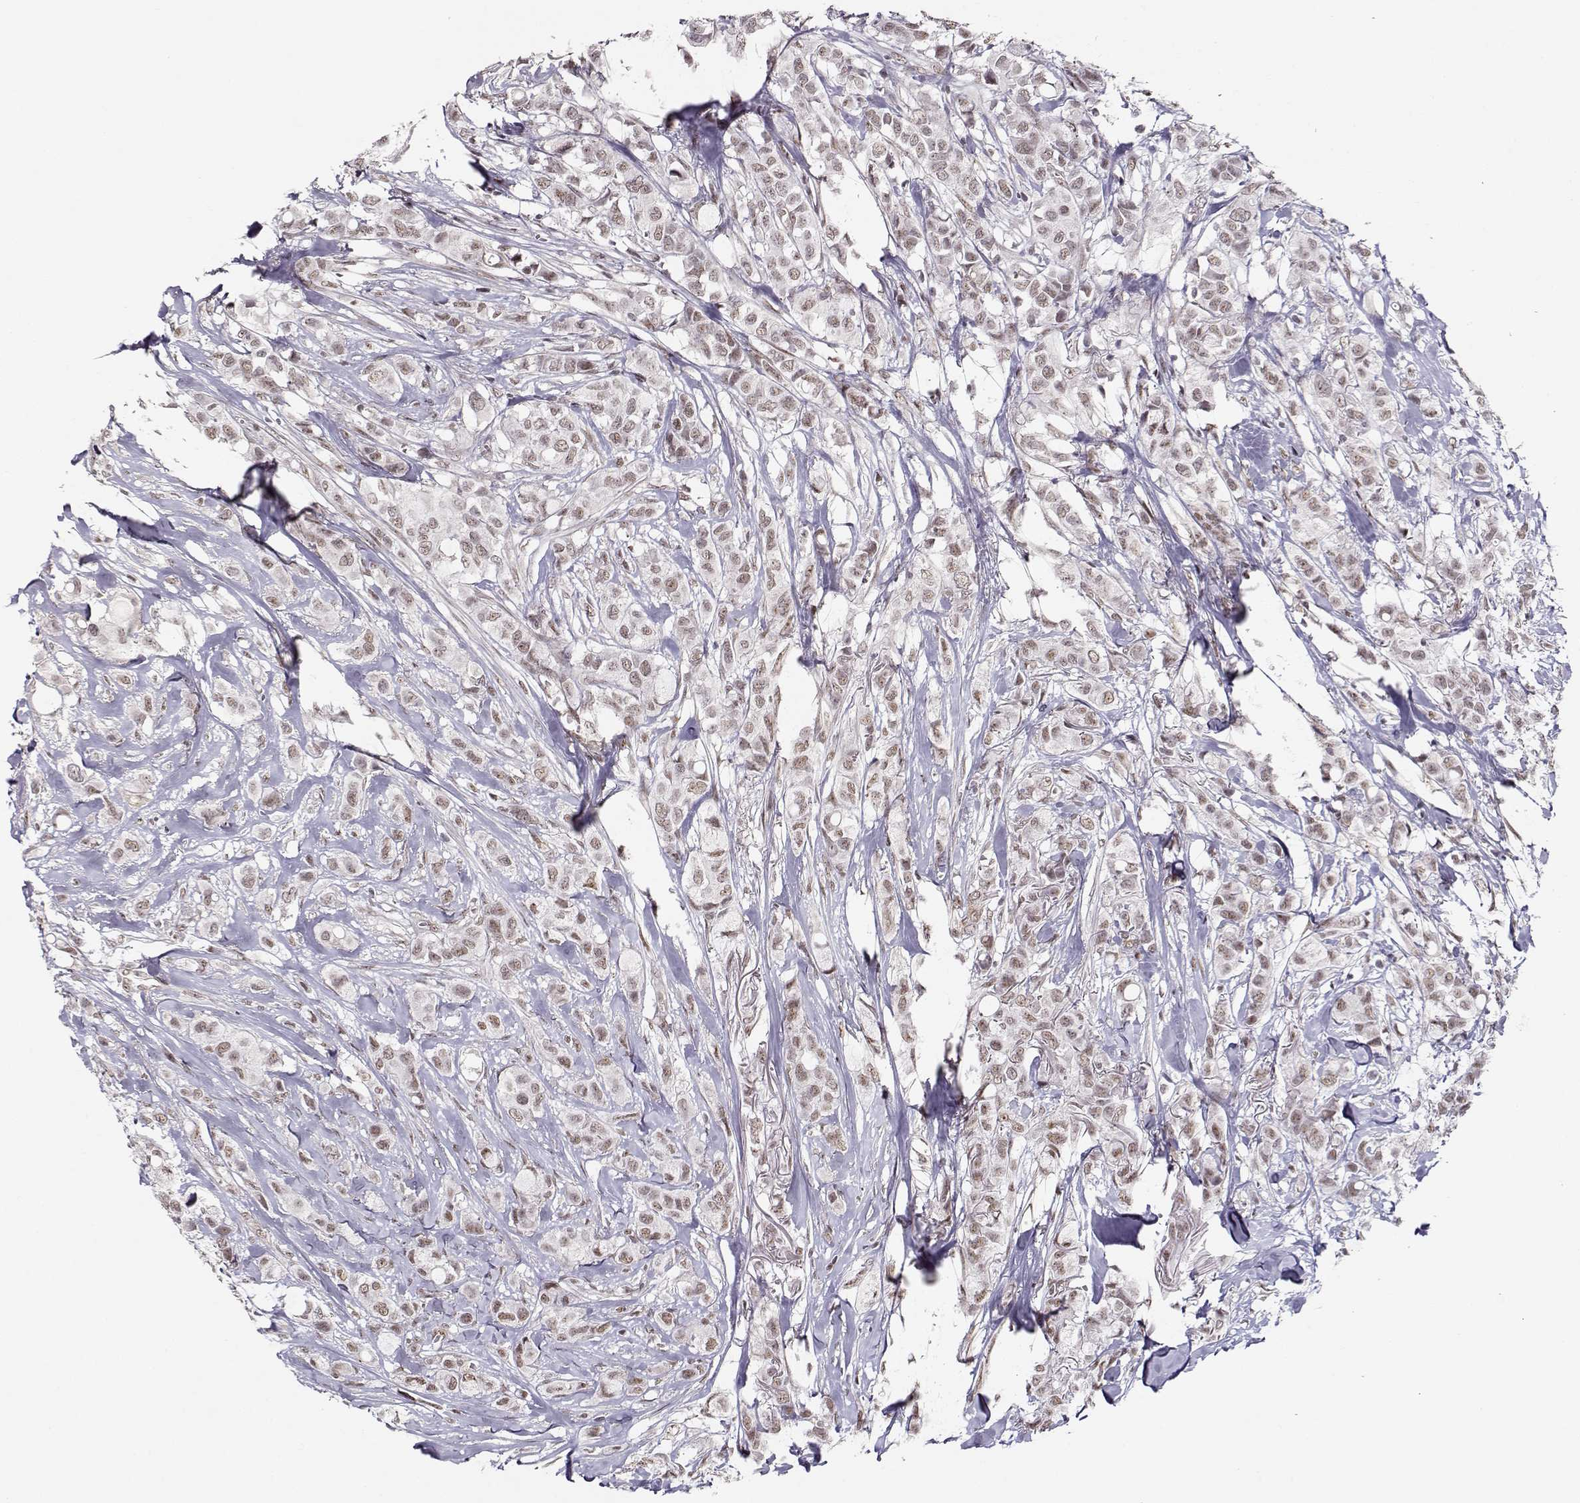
{"staining": {"intensity": "weak", "quantity": ">75%", "location": "nuclear"}, "tissue": "breast cancer", "cell_type": "Tumor cells", "image_type": "cancer", "snomed": [{"axis": "morphology", "description": "Duct carcinoma"}, {"axis": "topography", "description": "Breast"}], "caption": "A photomicrograph of breast invasive ductal carcinoma stained for a protein reveals weak nuclear brown staining in tumor cells. Using DAB (brown) and hematoxylin (blue) stains, captured at high magnification using brightfield microscopy.", "gene": "CIR1", "patient": {"sex": "female", "age": 85}}